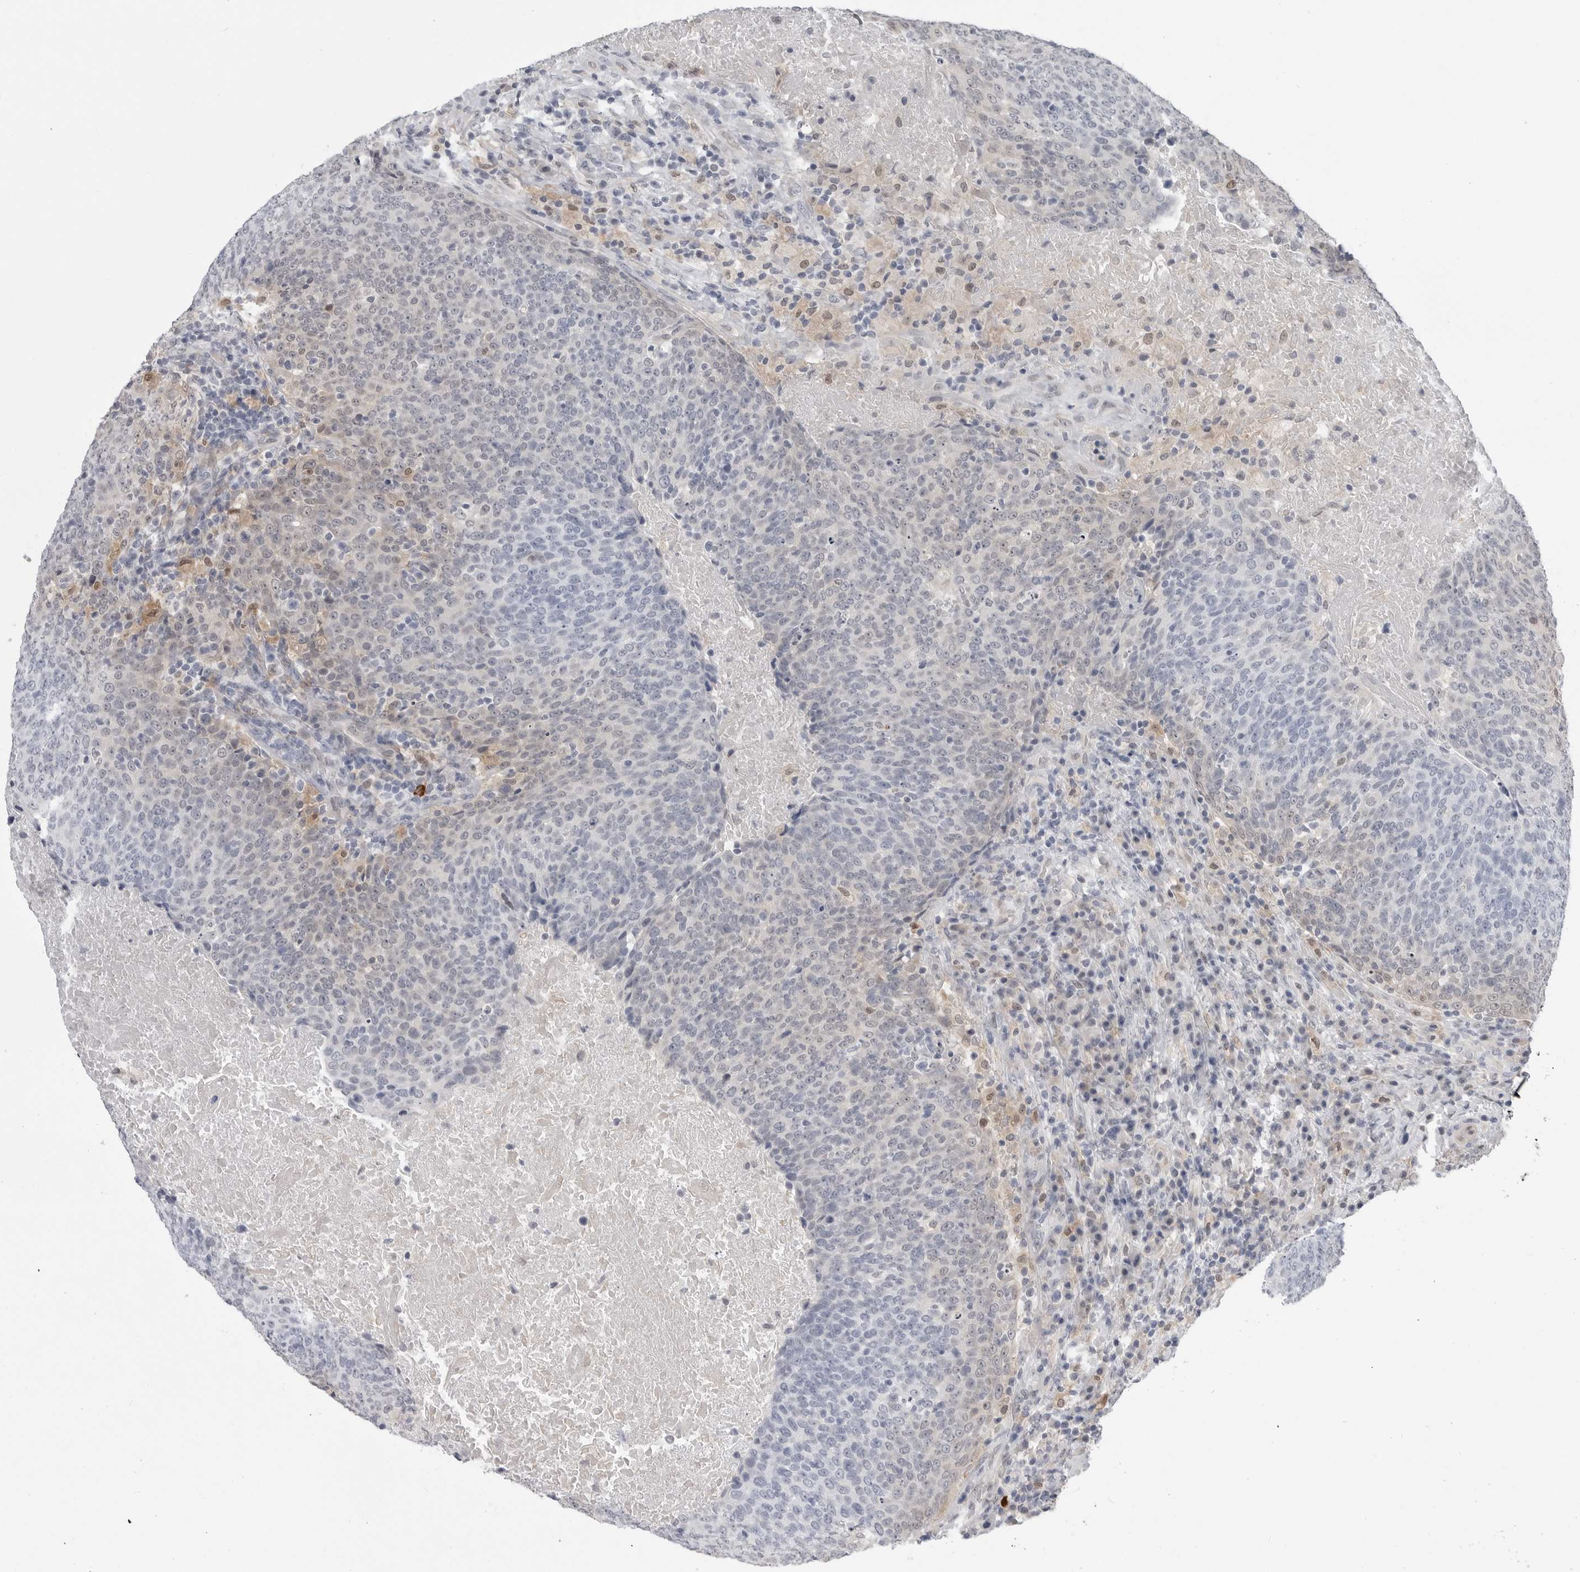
{"staining": {"intensity": "weak", "quantity": "<25%", "location": "cytoplasmic/membranous"}, "tissue": "head and neck cancer", "cell_type": "Tumor cells", "image_type": "cancer", "snomed": [{"axis": "morphology", "description": "Squamous cell carcinoma, NOS"}, {"axis": "morphology", "description": "Squamous cell carcinoma, metastatic, NOS"}, {"axis": "topography", "description": "Lymph node"}, {"axis": "topography", "description": "Head-Neck"}], "caption": "The micrograph exhibits no staining of tumor cells in head and neck cancer (squamous cell carcinoma).", "gene": "PNPO", "patient": {"sex": "male", "age": 62}}